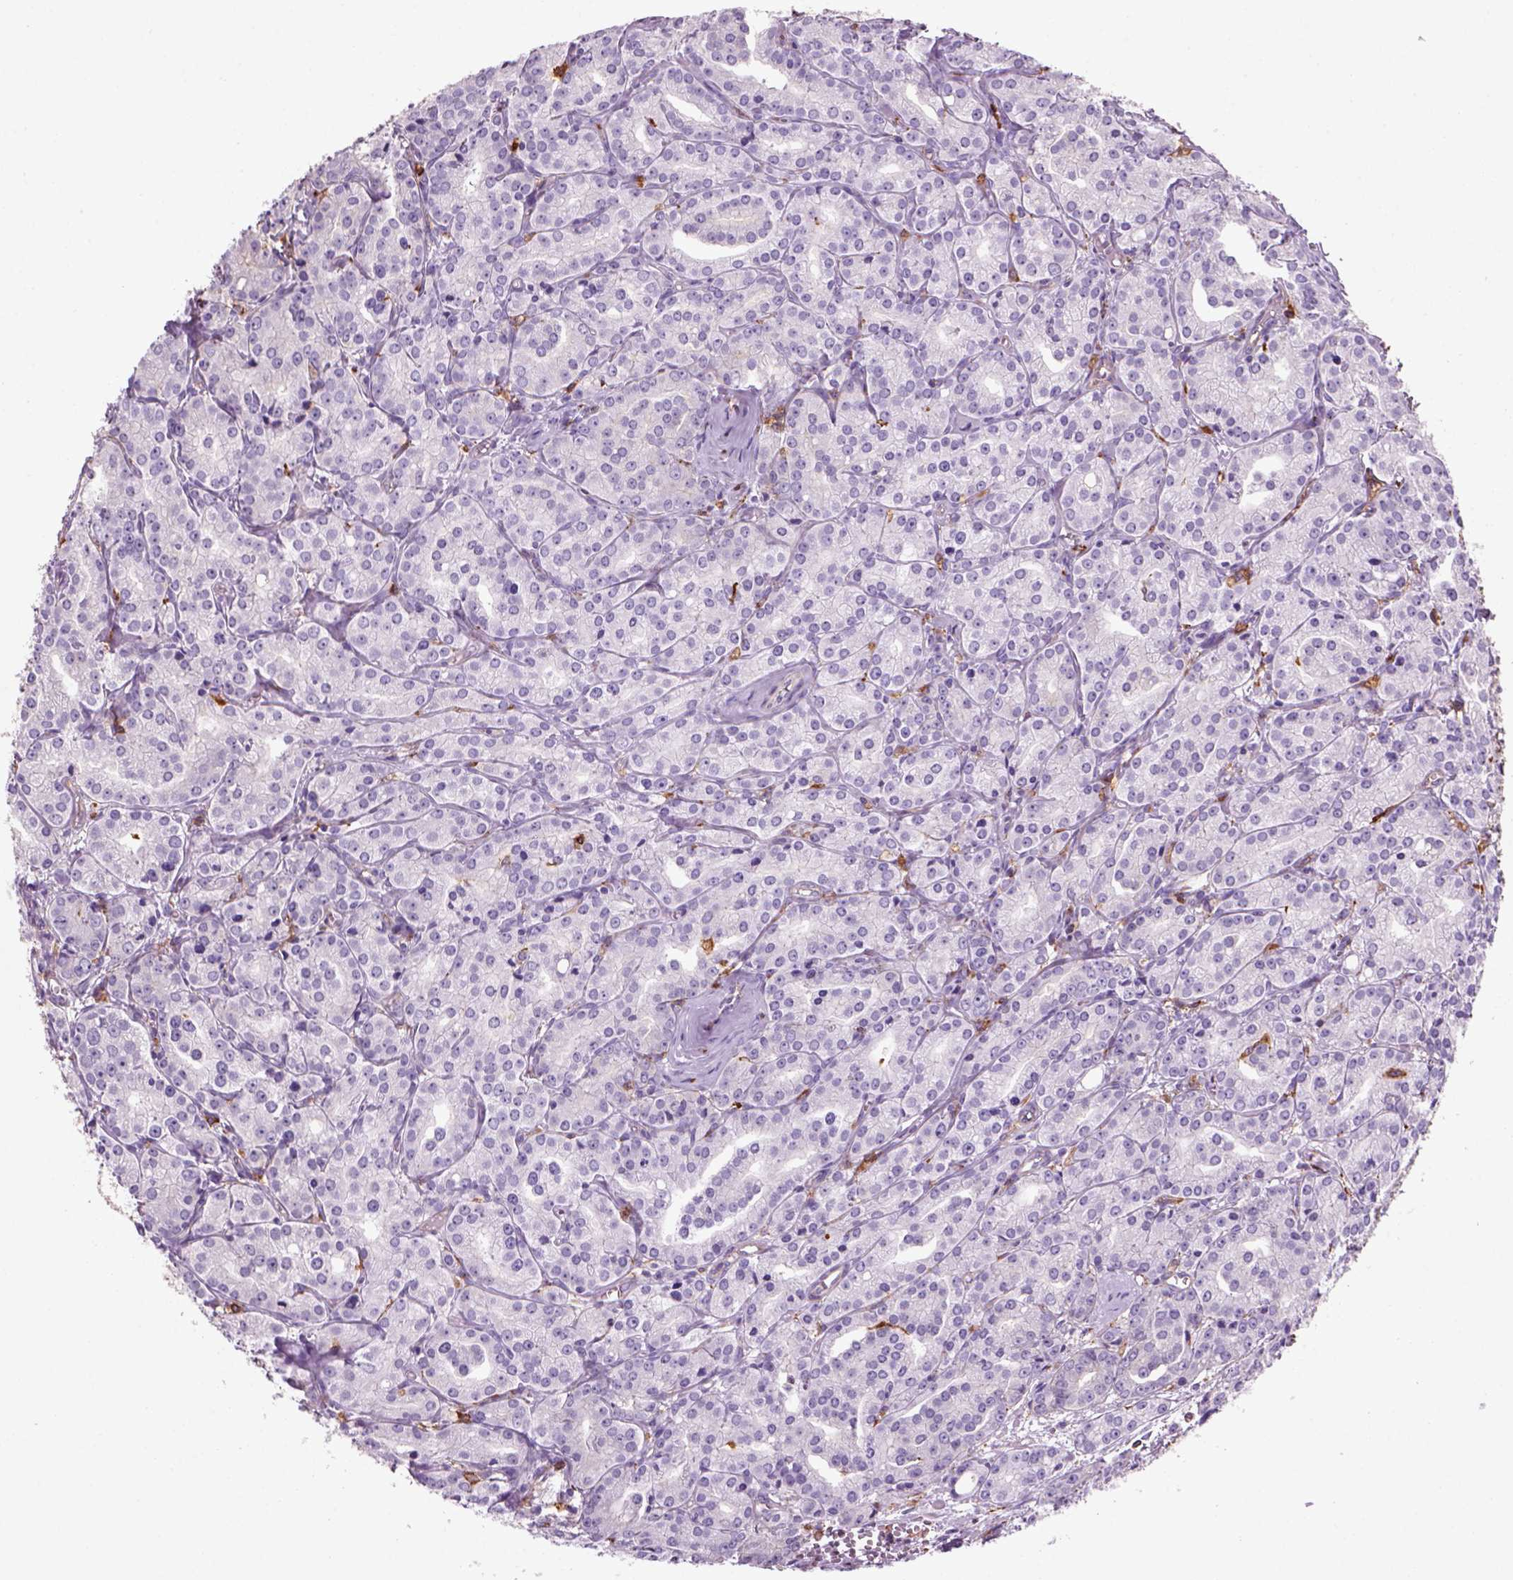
{"staining": {"intensity": "negative", "quantity": "none", "location": "none"}, "tissue": "prostate cancer", "cell_type": "Tumor cells", "image_type": "cancer", "snomed": [{"axis": "morphology", "description": "Adenocarcinoma, Medium grade"}, {"axis": "topography", "description": "Prostate"}], "caption": "Protein analysis of prostate medium-grade adenocarcinoma demonstrates no significant staining in tumor cells.", "gene": "MARCKS", "patient": {"sex": "male", "age": 74}}